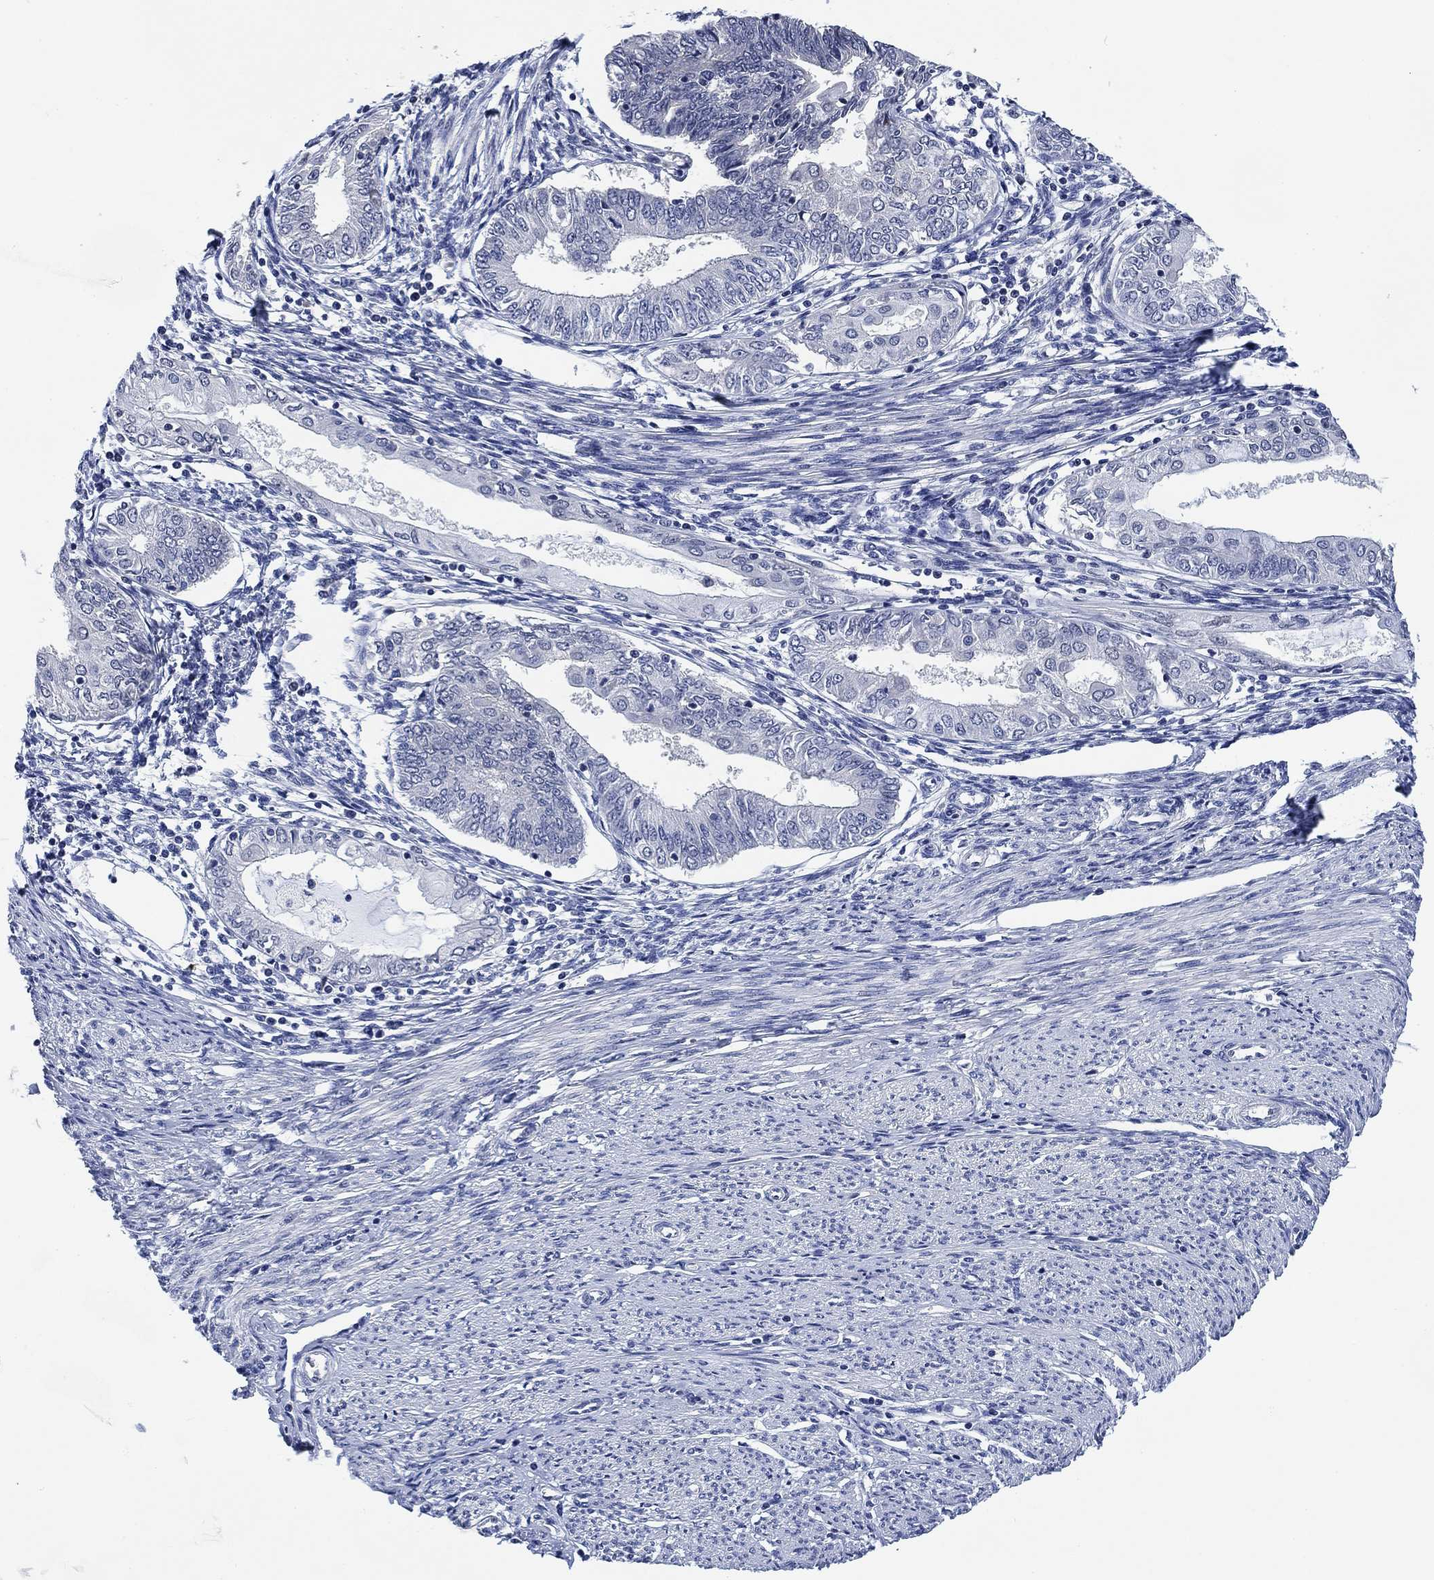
{"staining": {"intensity": "negative", "quantity": "none", "location": "none"}, "tissue": "endometrial cancer", "cell_type": "Tumor cells", "image_type": "cancer", "snomed": [{"axis": "morphology", "description": "Adenocarcinoma, NOS"}, {"axis": "topography", "description": "Endometrium"}], "caption": "Human endometrial cancer stained for a protein using immunohistochemistry demonstrates no positivity in tumor cells.", "gene": "DAZL", "patient": {"sex": "female", "age": 68}}